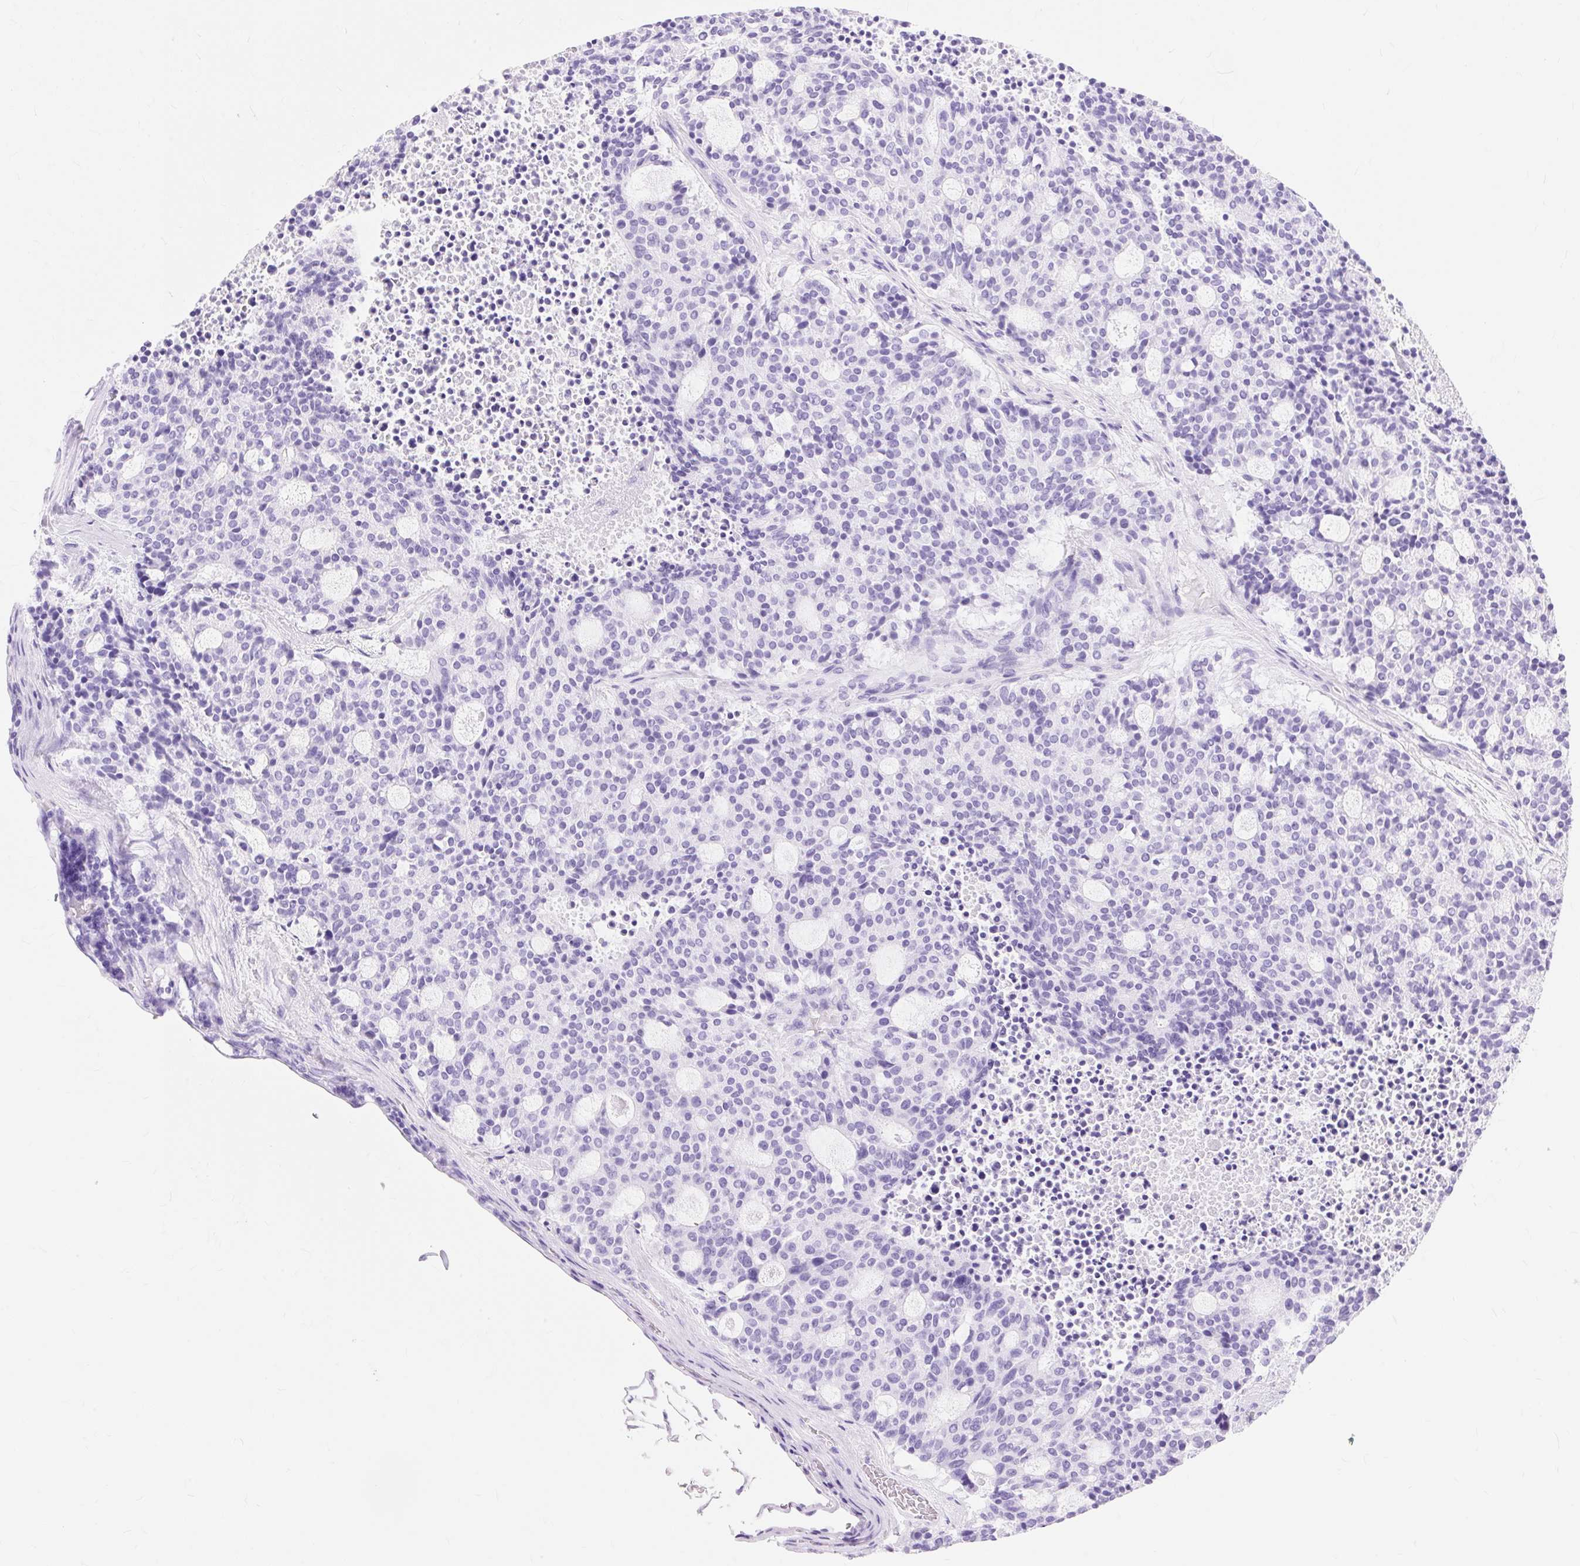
{"staining": {"intensity": "negative", "quantity": "none", "location": "none"}, "tissue": "carcinoid", "cell_type": "Tumor cells", "image_type": "cancer", "snomed": [{"axis": "morphology", "description": "Carcinoid, malignant, NOS"}, {"axis": "topography", "description": "Pancreas"}], "caption": "DAB immunohistochemical staining of carcinoid shows no significant expression in tumor cells.", "gene": "MBP", "patient": {"sex": "female", "age": 54}}